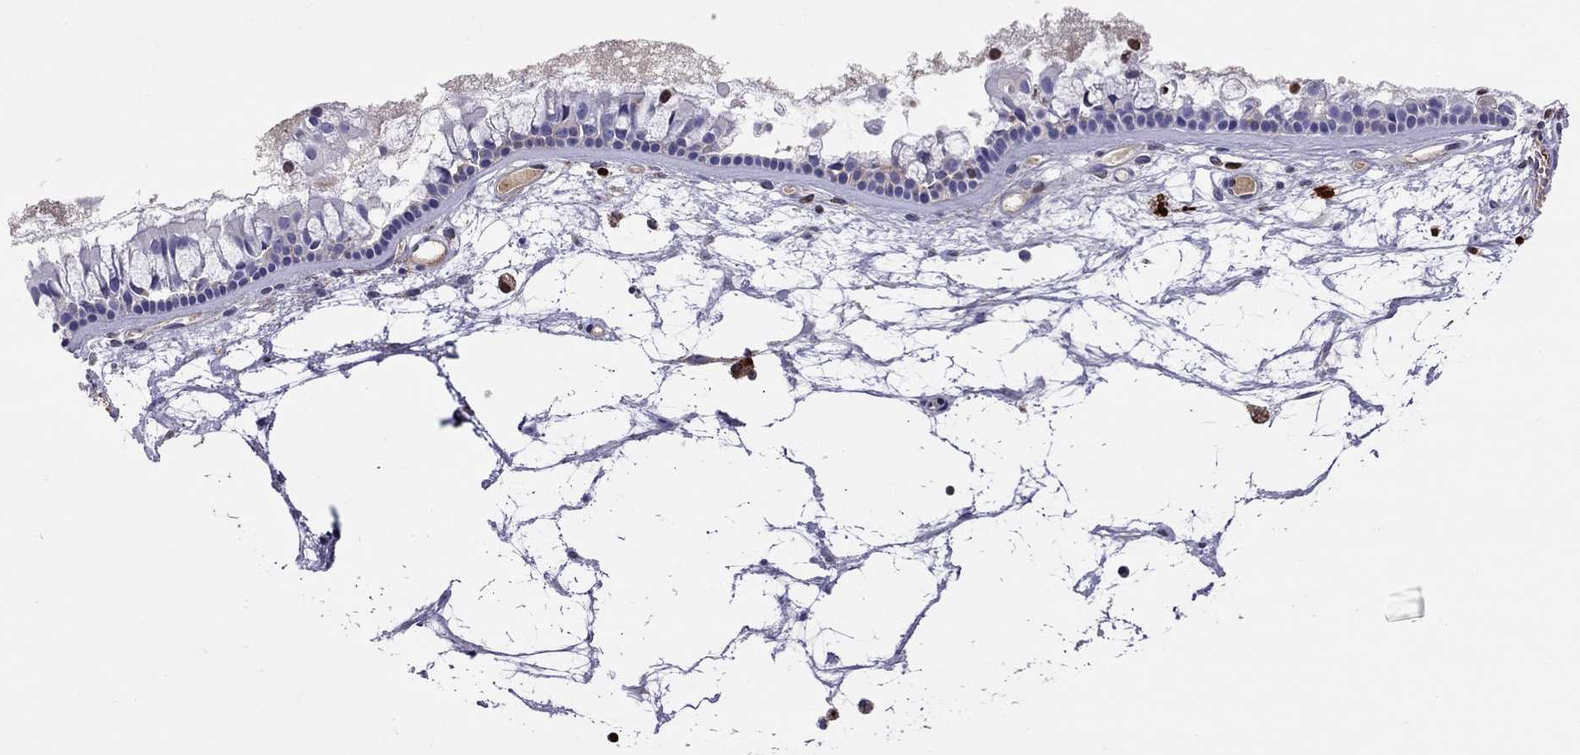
{"staining": {"intensity": "negative", "quantity": "none", "location": "none"}, "tissue": "nasopharynx", "cell_type": "Respiratory epithelial cells", "image_type": "normal", "snomed": [{"axis": "morphology", "description": "Normal tissue, NOS"}, {"axis": "topography", "description": "Nasopharynx"}], "caption": "Immunohistochemical staining of unremarkable nasopharynx displays no significant staining in respiratory epithelial cells. The staining was performed using DAB (3,3'-diaminobenzidine) to visualize the protein expression in brown, while the nuclei were stained in blue with hematoxylin (Magnification: 20x).", "gene": "SERPINA3", "patient": {"sex": "female", "age": 68}}